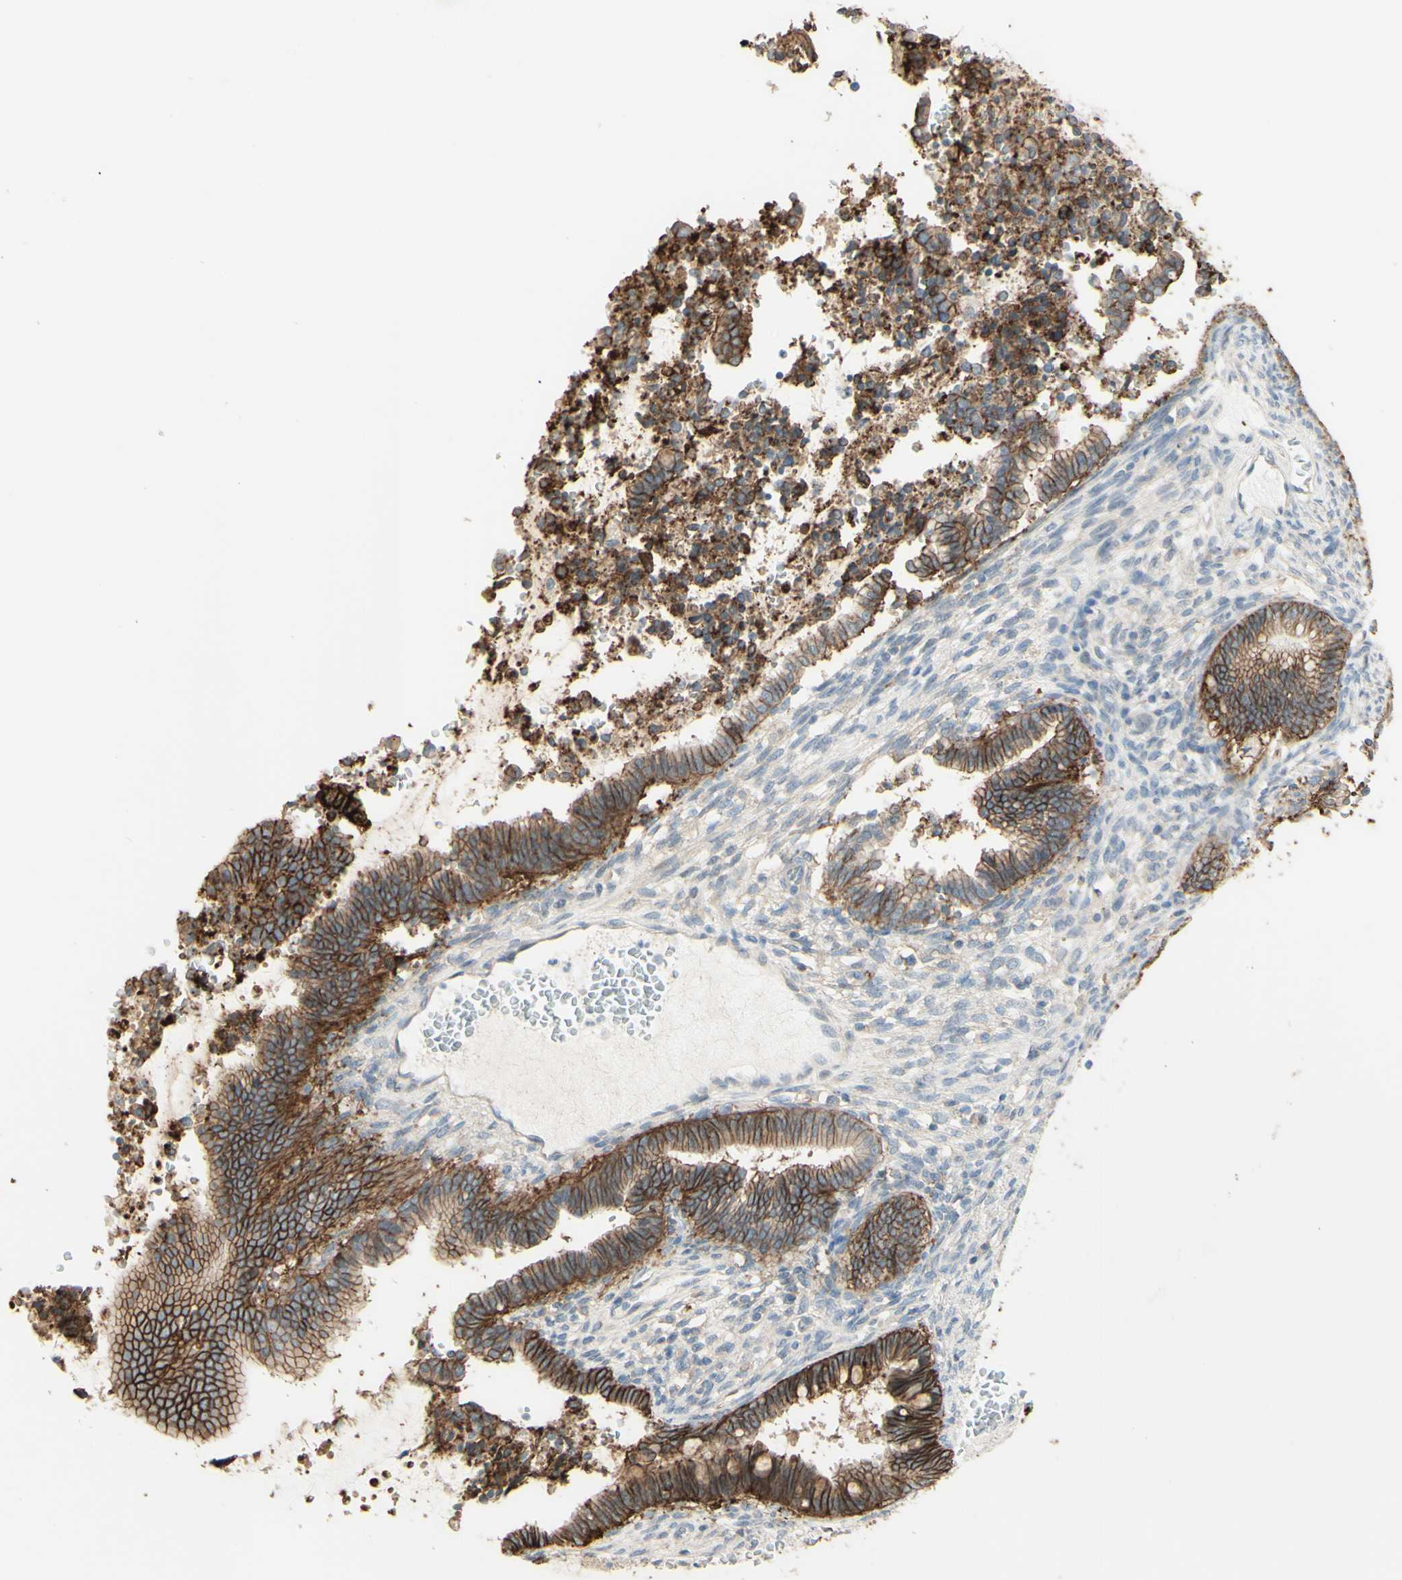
{"staining": {"intensity": "moderate", "quantity": ">75%", "location": "cytoplasmic/membranous"}, "tissue": "cervical cancer", "cell_type": "Tumor cells", "image_type": "cancer", "snomed": [{"axis": "morphology", "description": "Adenocarcinoma, NOS"}, {"axis": "topography", "description": "Cervix"}], "caption": "Immunohistochemical staining of adenocarcinoma (cervical) demonstrates moderate cytoplasmic/membranous protein positivity in approximately >75% of tumor cells. (IHC, brightfield microscopy, high magnification).", "gene": "RNF149", "patient": {"sex": "female", "age": 44}}